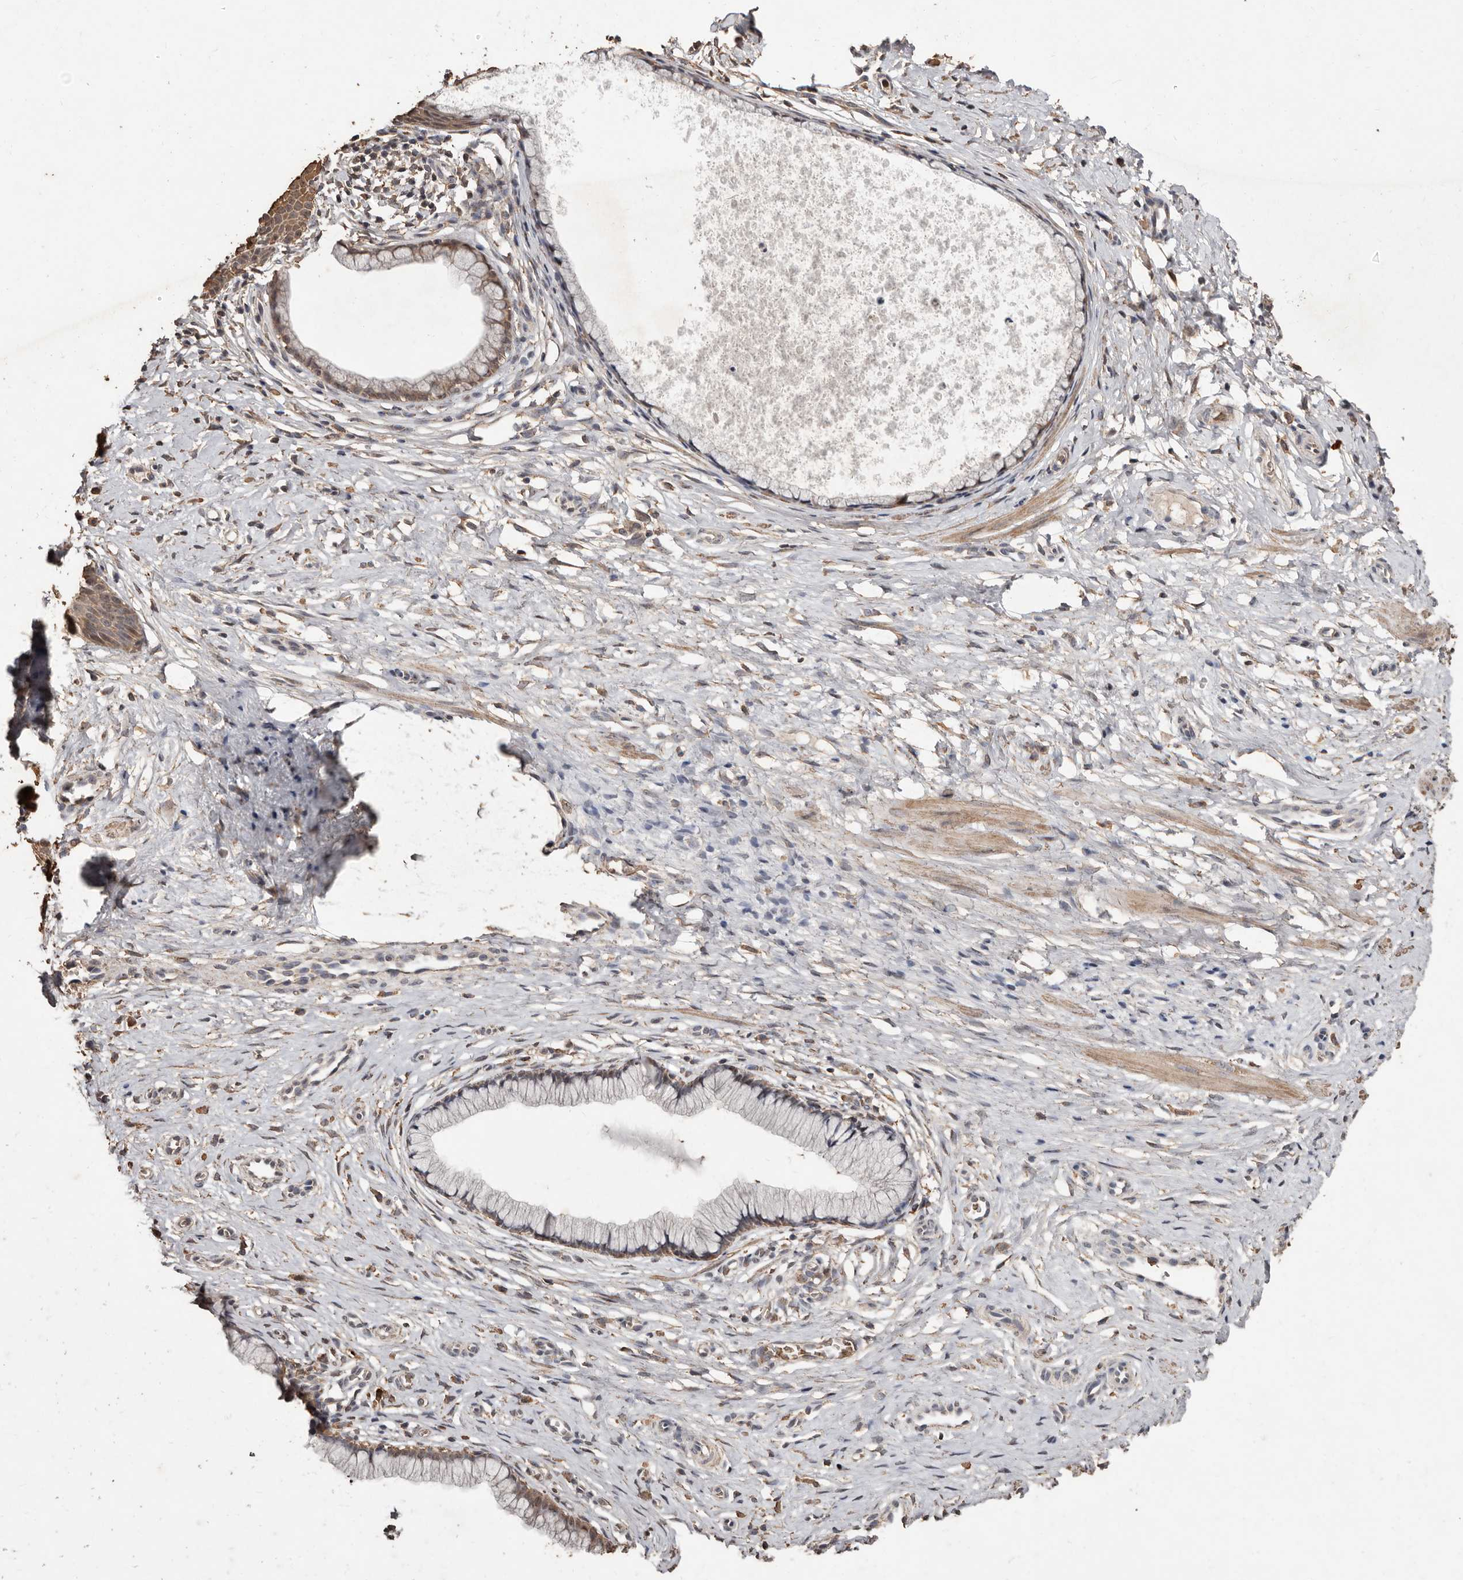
{"staining": {"intensity": "moderate", "quantity": "25%-75%", "location": "cytoplasmic/membranous"}, "tissue": "cervix", "cell_type": "Glandular cells", "image_type": "normal", "snomed": [{"axis": "morphology", "description": "Normal tissue, NOS"}, {"axis": "topography", "description": "Cervix"}], "caption": "About 25%-75% of glandular cells in benign cervix exhibit moderate cytoplasmic/membranous protein positivity as visualized by brown immunohistochemical staining.", "gene": "GRAMD2A", "patient": {"sex": "female", "age": 36}}